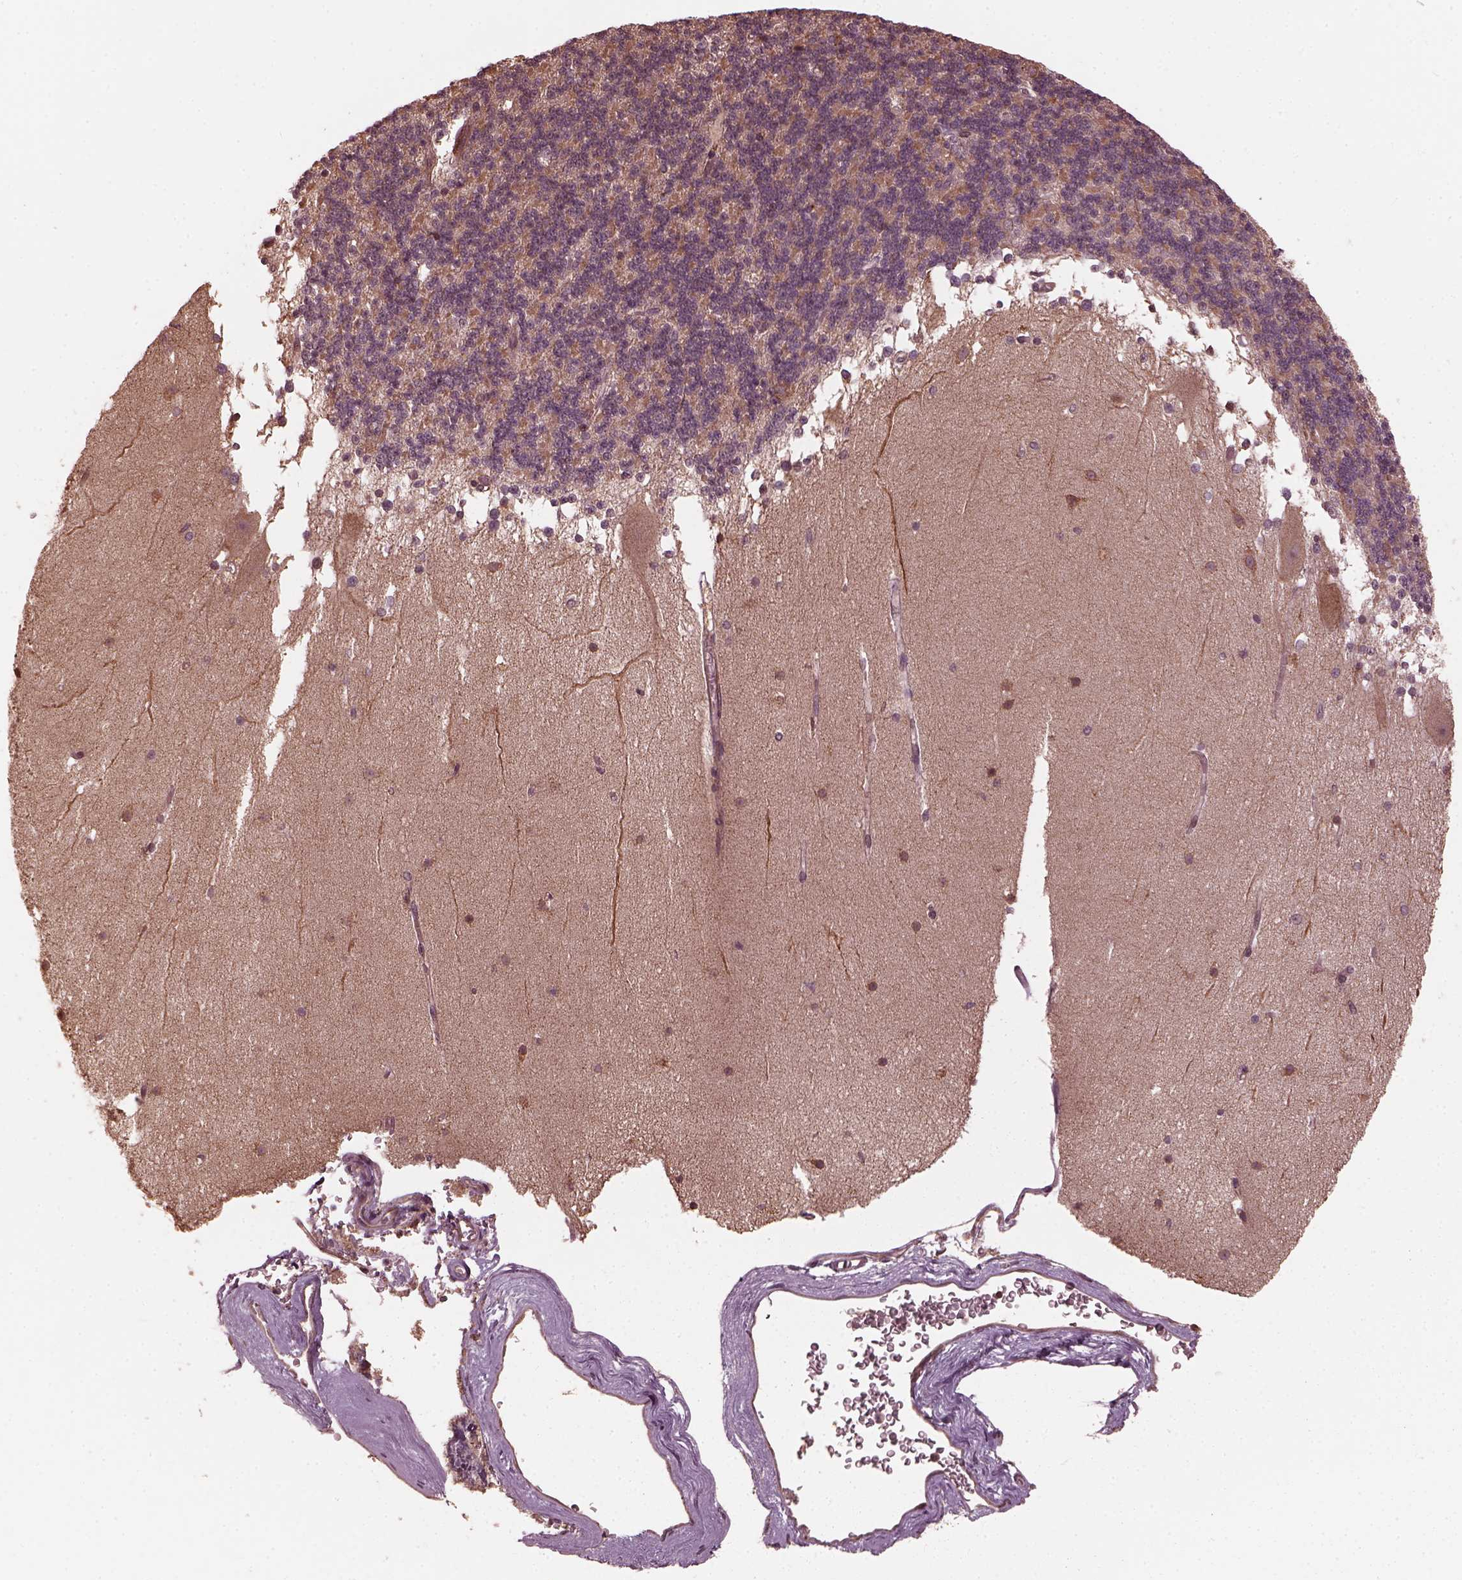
{"staining": {"intensity": "weak", "quantity": "<25%", "location": "cytoplasmic/membranous"}, "tissue": "cerebellum", "cell_type": "Cells in granular layer", "image_type": "normal", "snomed": [{"axis": "morphology", "description": "Normal tissue, NOS"}, {"axis": "topography", "description": "Cerebellum"}], "caption": "Human cerebellum stained for a protein using immunohistochemistry displays no positivity in cells in granular layer.", "gene": "ZNF292", "patient": {"sex": "female", "age": 19}}